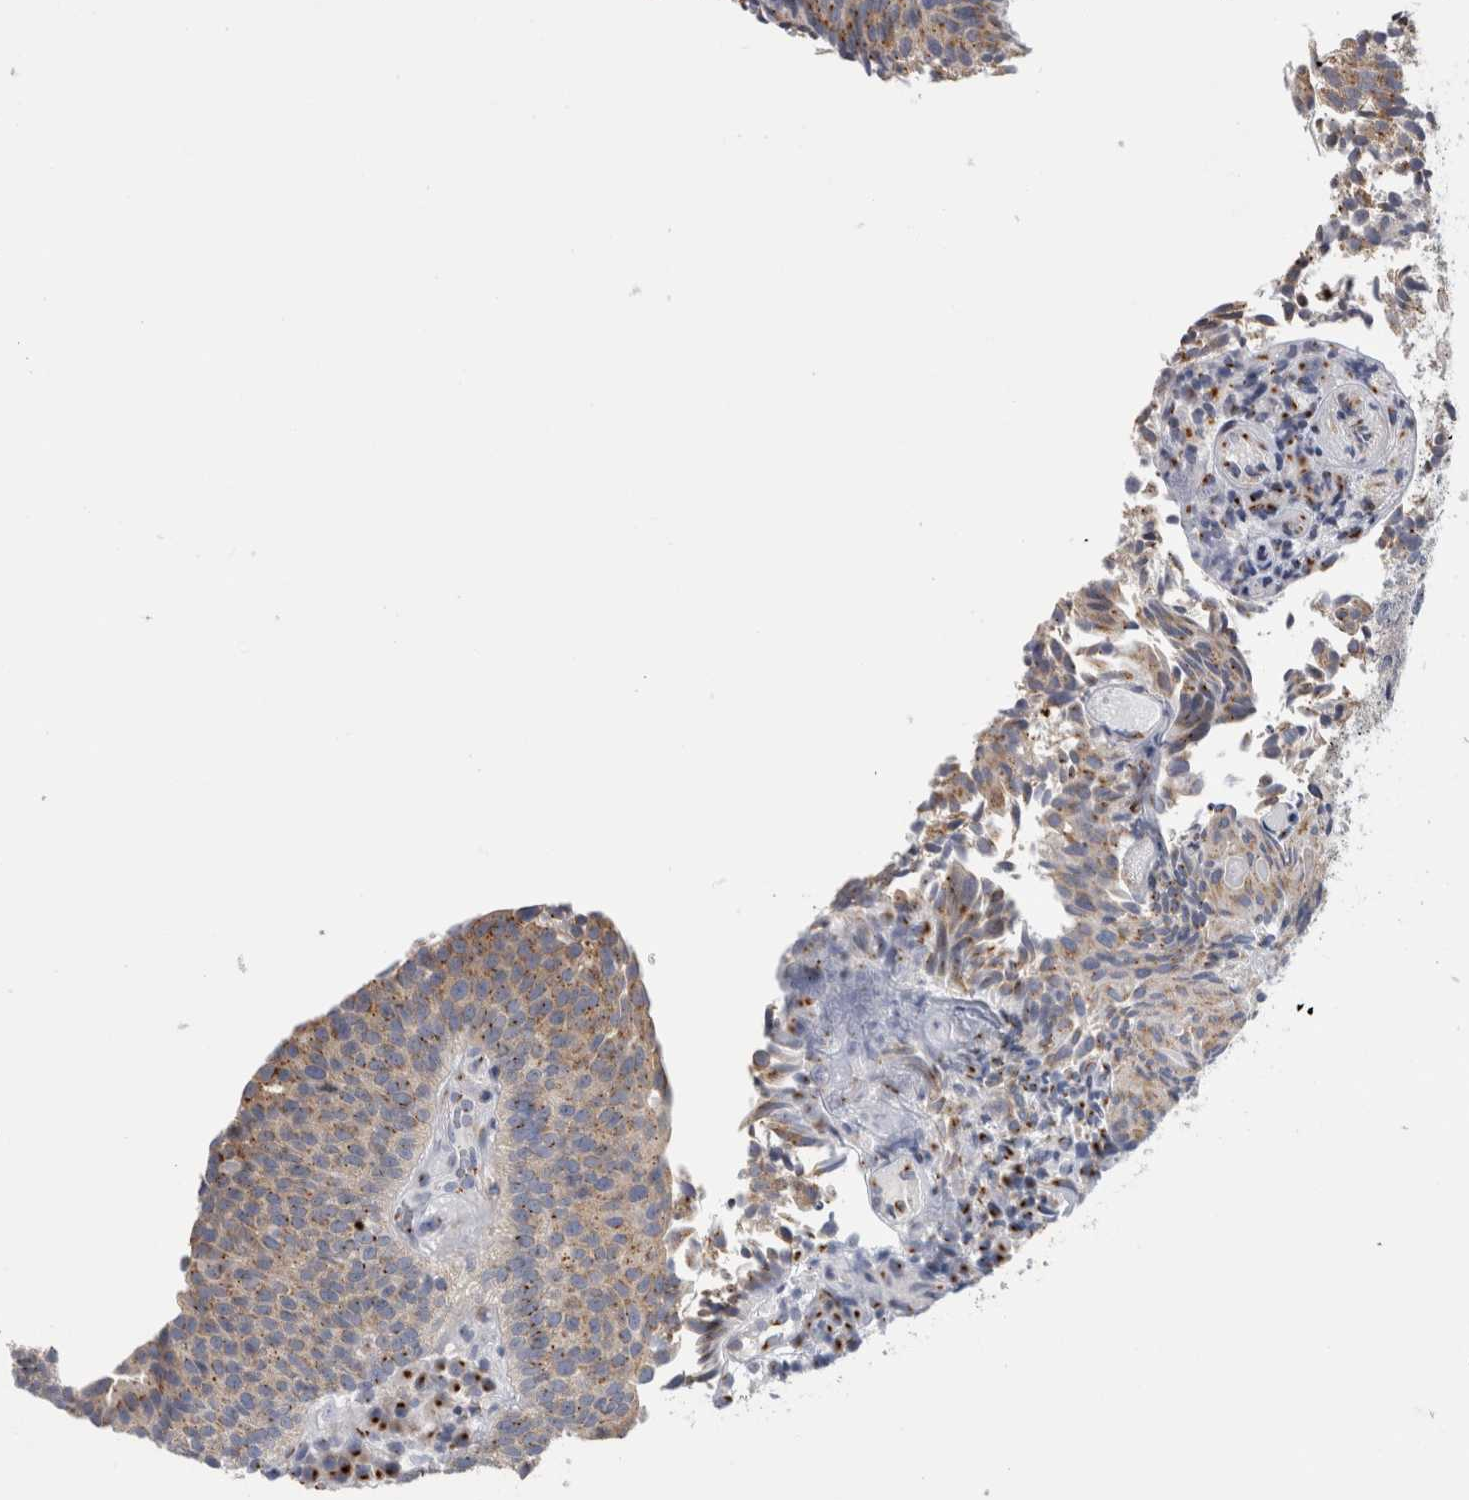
{"staining": {"intensity": "weak", "quantity": ">75%", "location": "cytoplasmic/membranous"}, "tissue": "urothelial cancer", "cell_type": "Tumor cells", "image_type": "cancer", "snomed": [{"axis": "morphology", "description": "Urothelial carcinoma, Low grade"}, {"axis": "topography", "description": "Urinary bladder"}], "caption": "Protein staining of low-grade urothelial carcinoma tissue demonstrates weak cytoplasmic/membranous staining in approximately >75% of tumor cells. (DAB (3,3'-diaminobenzidine) IHC, brown staining for protein, blue staining for nuclei).", "gene": "AKAP9", "patient": {"sex": "male", "age": 86}}